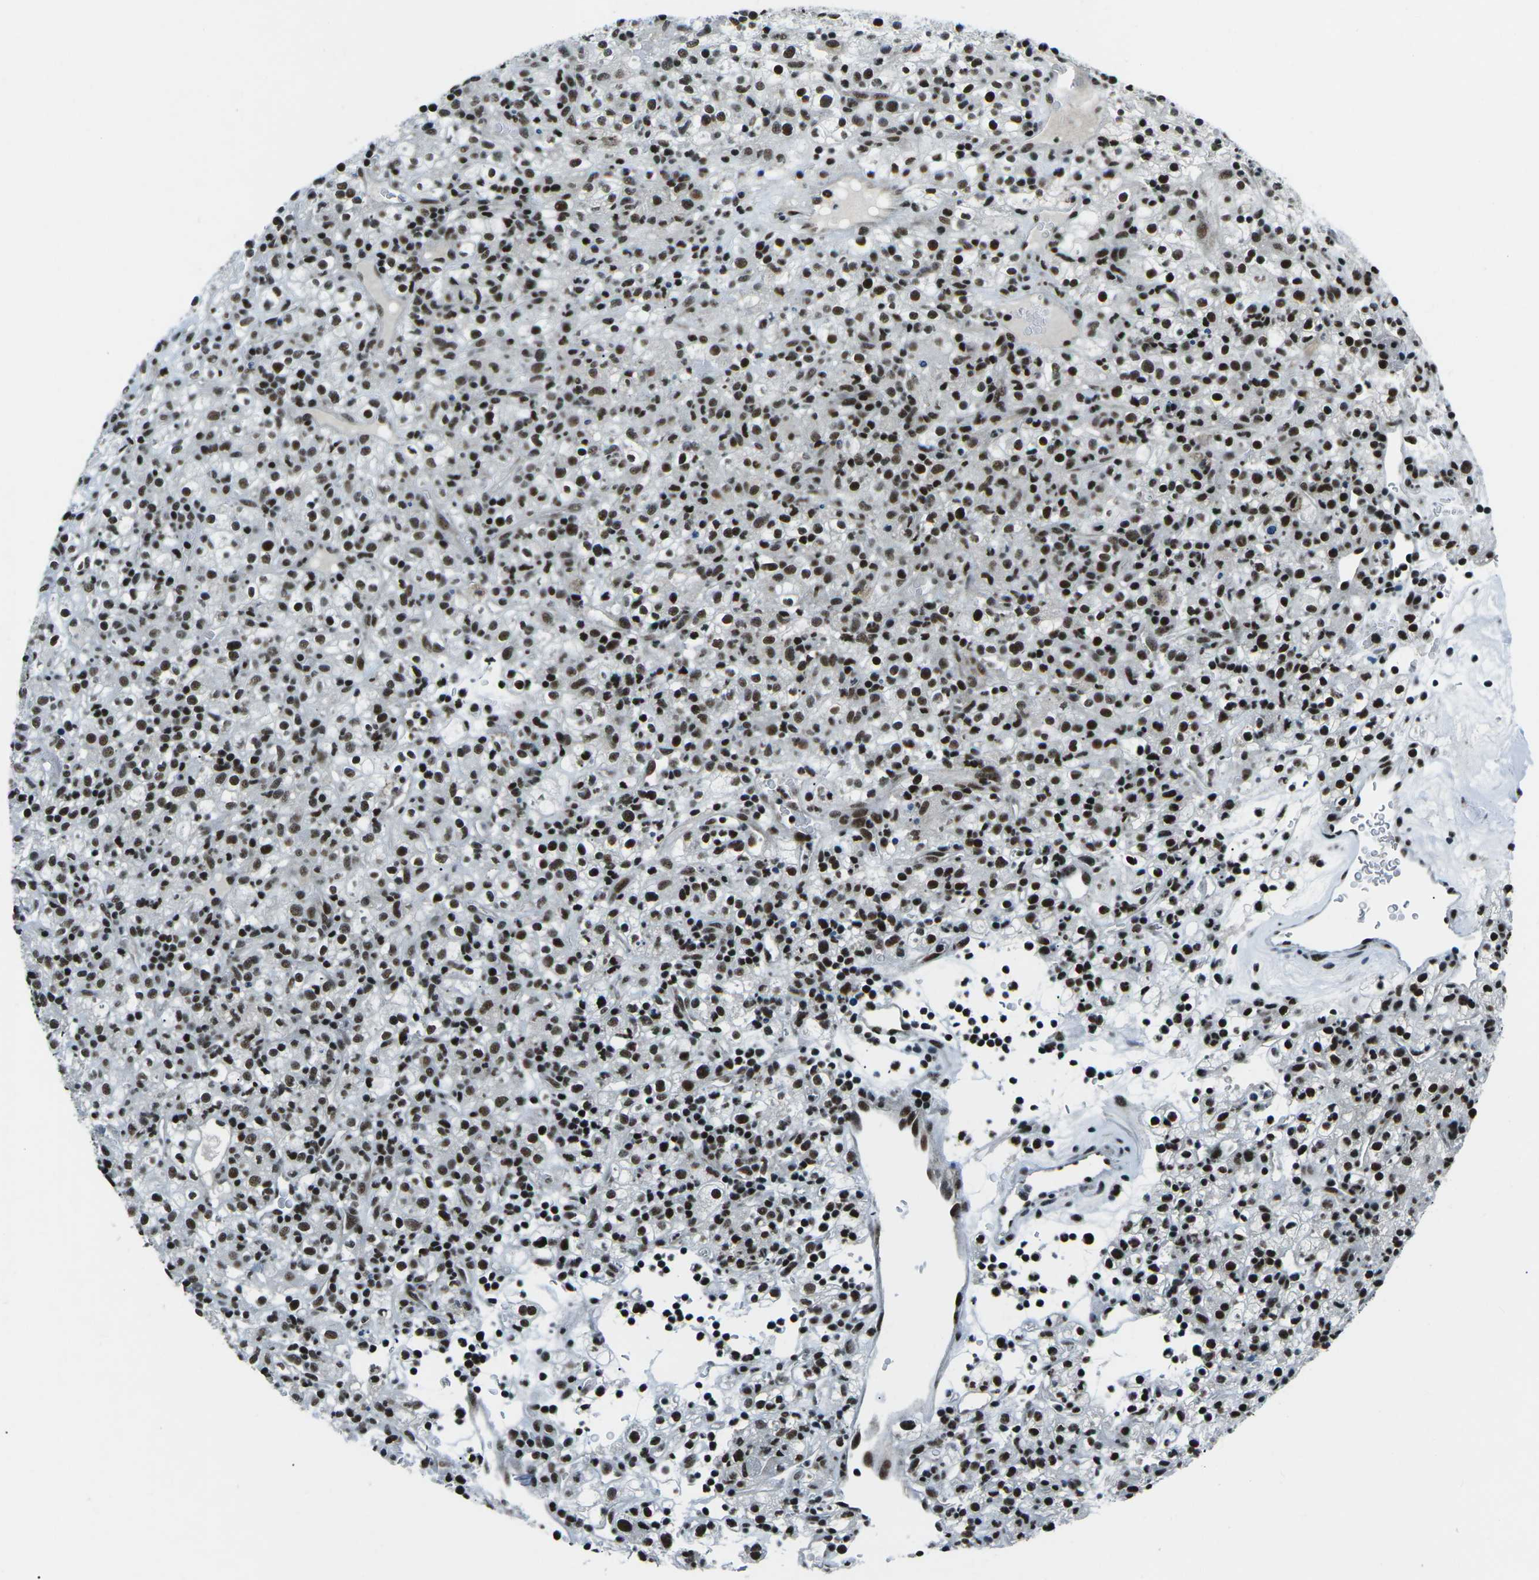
{"staining": {"intensity": "strong", "quantity": ">75%", "location": "nuclear"}, "tissue": "renal cancer", "cell_type": "Tumor cells", "image_type": "cancer", "snomed": [{"axis": "morphology", "description": "Normal tissue, NOS"}, {"axis": "morphology", "description": "Adenocarcinoma, NOS"}, {"axis": "topography", "description": "Kidney"}], "caption": "IHC (DAB (3,3'-diaminobenzidine)) staining of renal cancer (adenocarcinoma) shows strong nuclear protein staining in about >75% of tumor cells. (Brightfield microscopy of DAB IHC at high magnification).", "gene": "RBL2", "patient": {"sex": "female", "age": 72}}